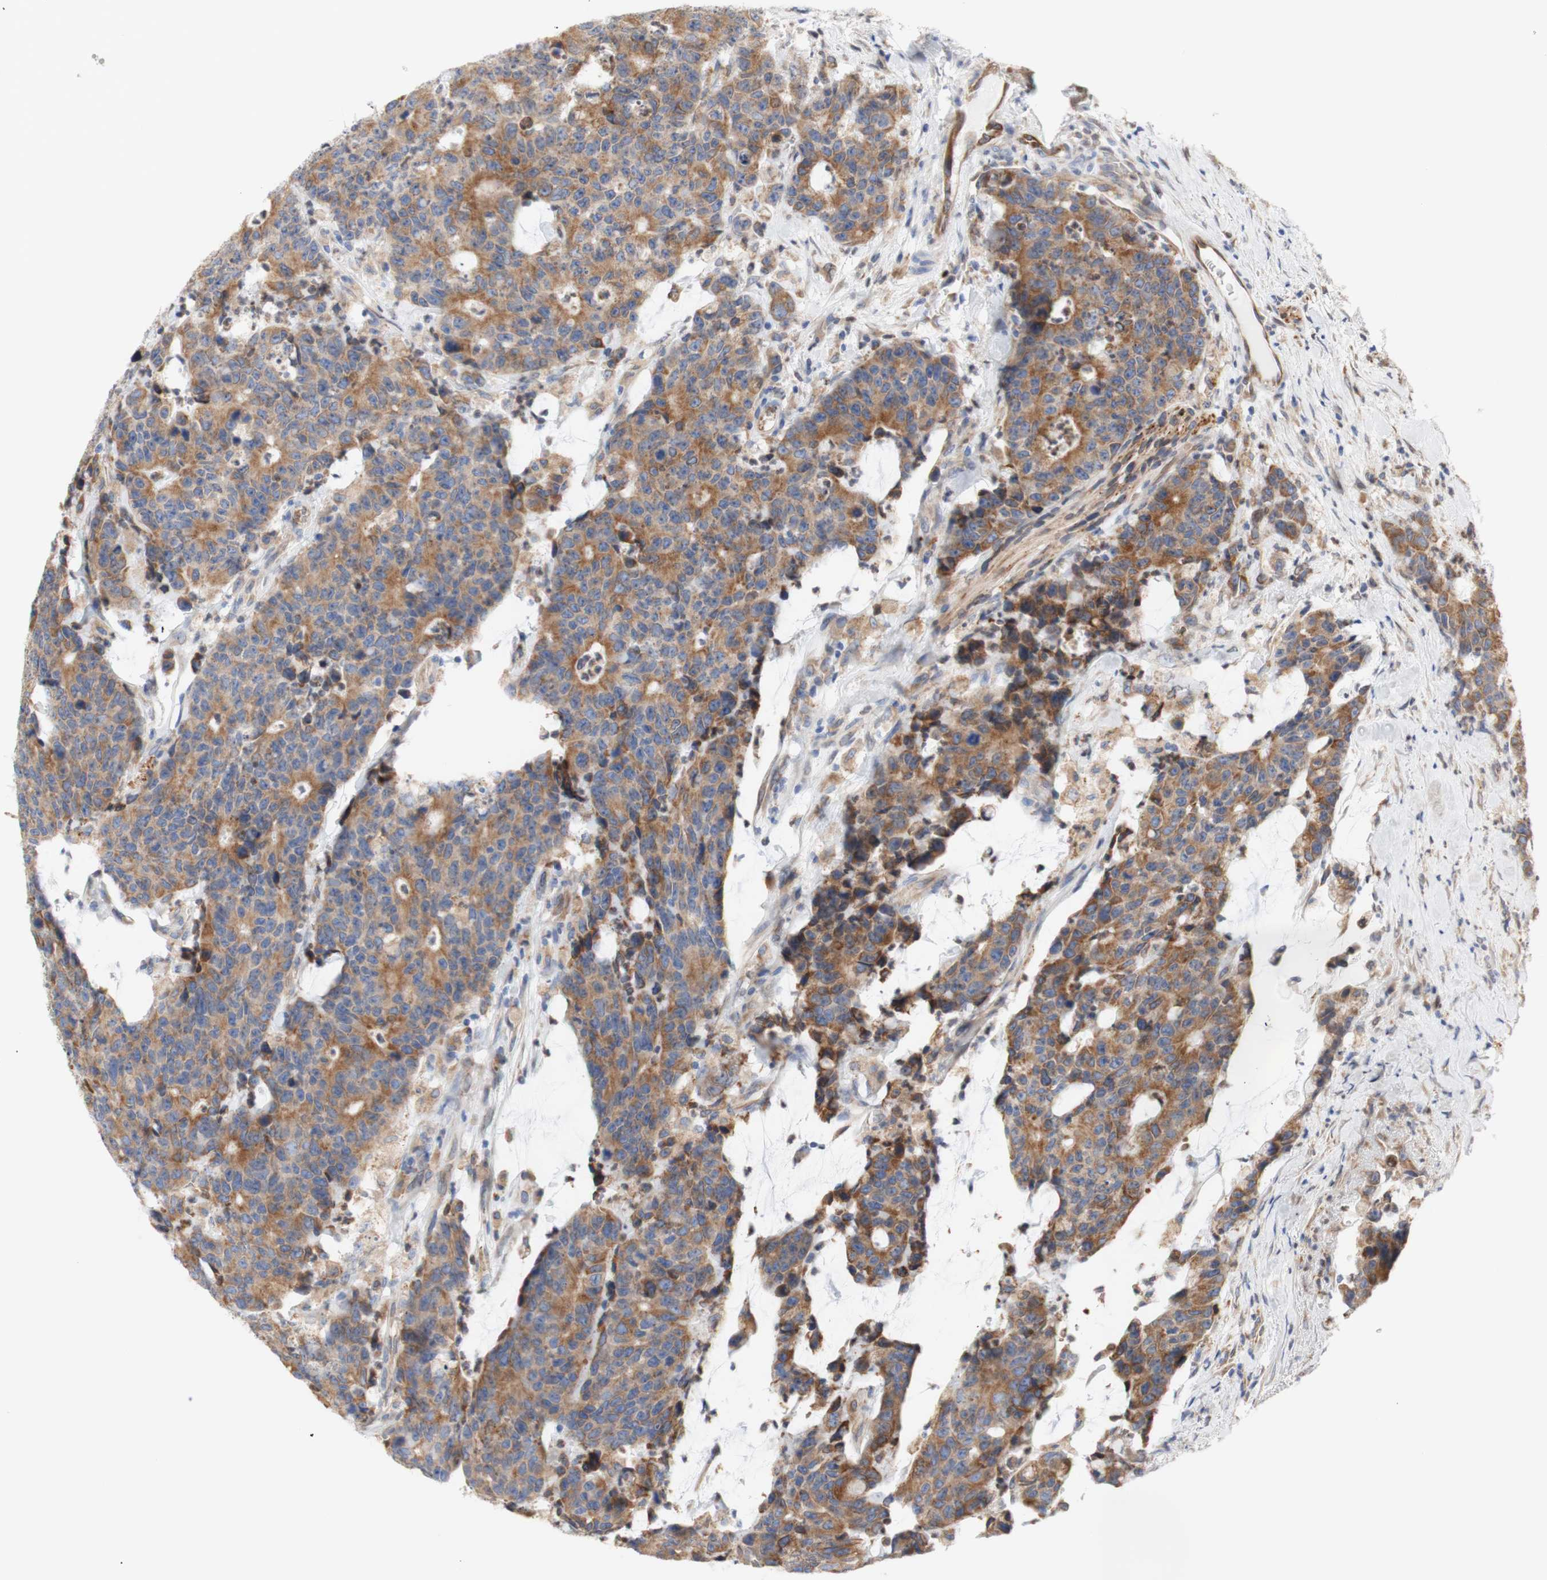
{"staining": {"intensity": "moderate", "quantity": ">75%", "location": "cytoplasmic/membranous"}, "tissue": "colorectal cancer", "cell_type": "Tumor cells", "image_type": "cancer", "snomed": [{"axis": "morphology", "description": "Adenocarcinoma, NOS"}, {"axis": "topography", "description": "Colon"}], "caption": "There is medium levels of moderate cytoplasmic/membranous expression in tumor cells of colorectal cancer, as demonstrated by immunohistochemical staining (brown color).", "gene": "ERLIN1", "patient": {"sex": "female", "age": 86}}